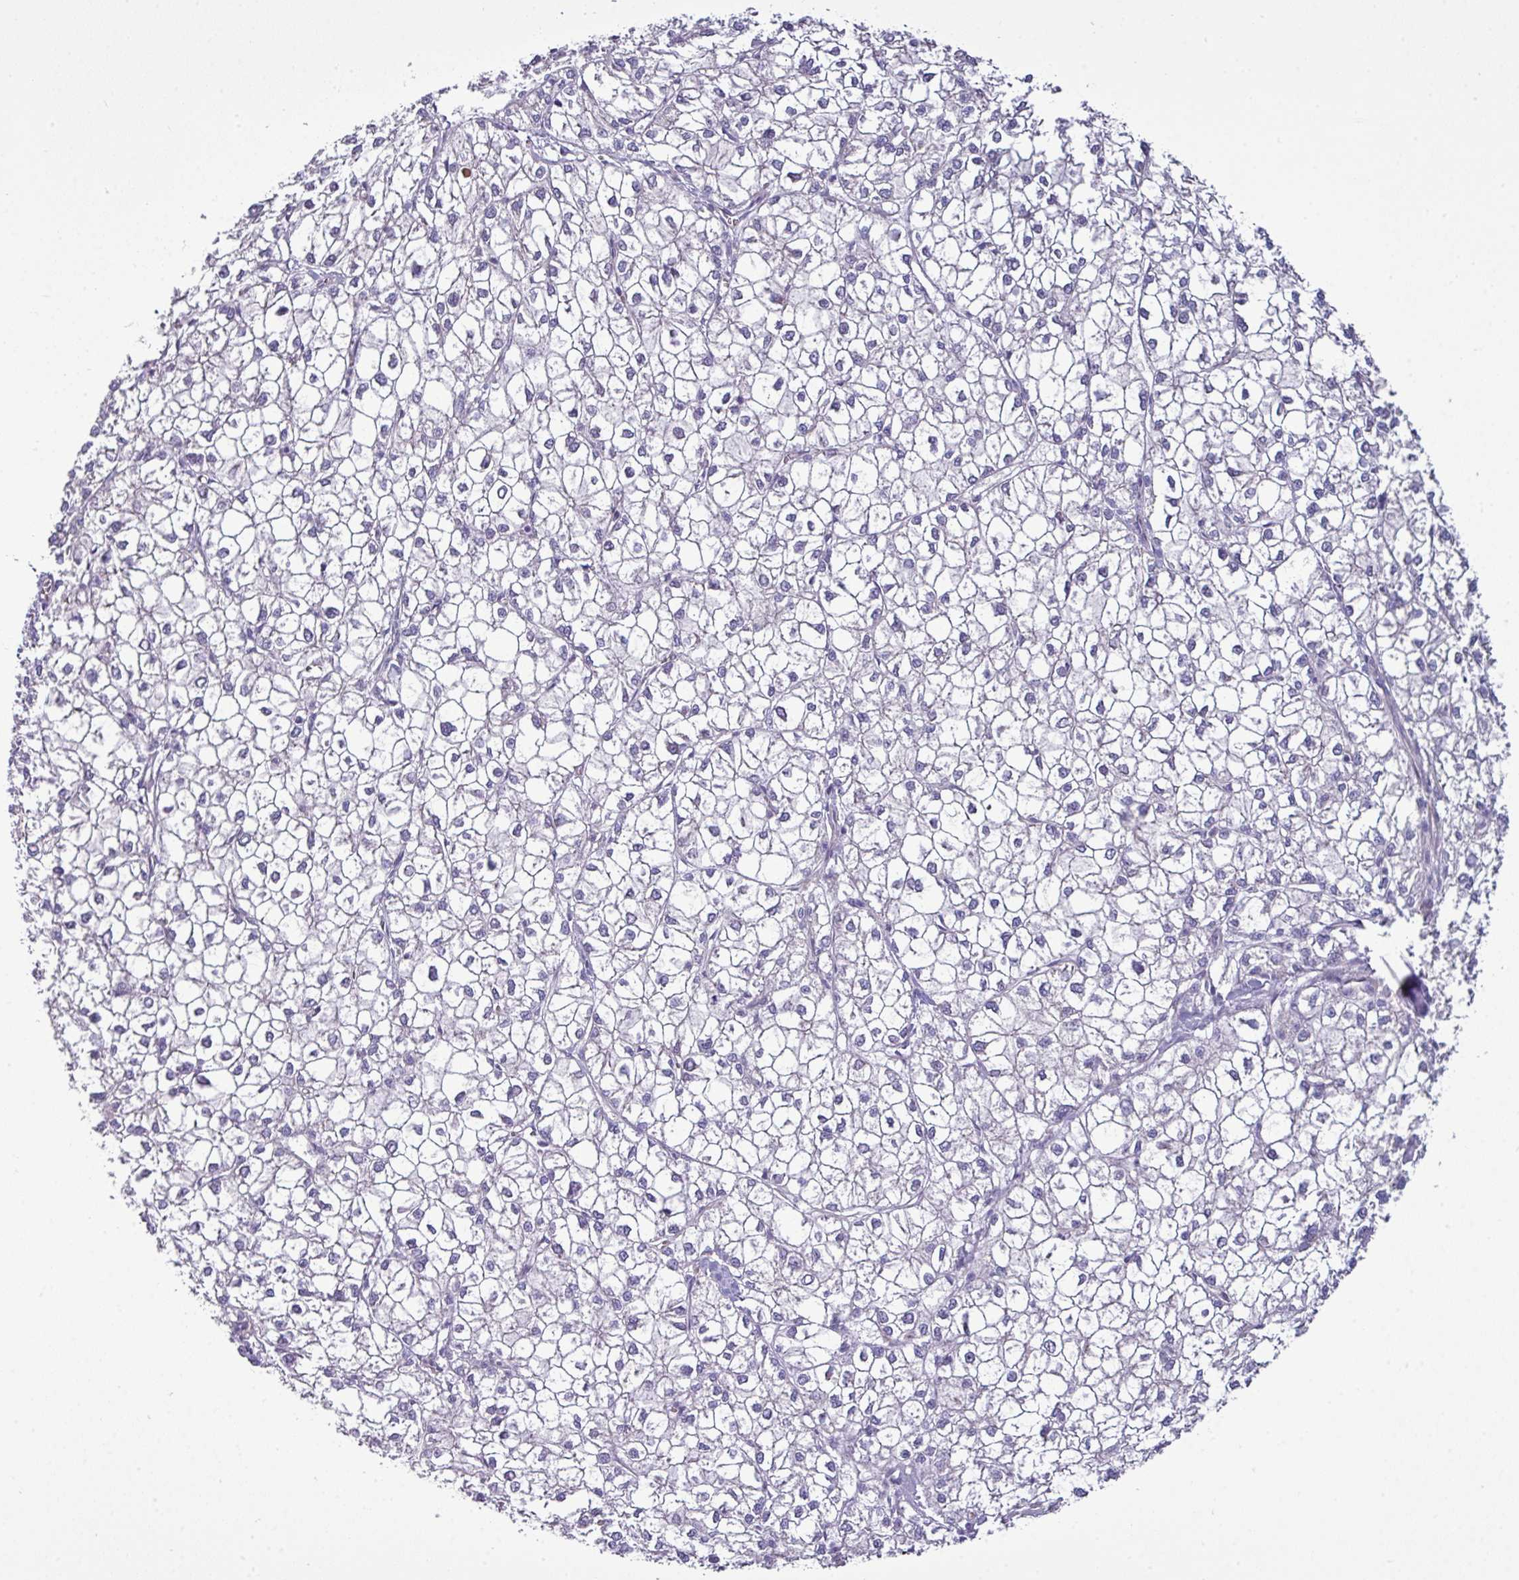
{"staining": {"intensity": "negative", "quantity": "none", "location": "none"}, "tissue": "liver cancer", "cell_type": "Tumor cells", "image_type": "cancer", "snomed": [{"axis": "morphology", "description": "Carcinoma, Hepatocellular, NOS"}, {"axis": "topography", "description": "Liver"}], "caption": "The histopathology image exhibits no significant expression in tumor cells of liver hepatocellular carcinoma.", "gene": "AGAP5", "patient": {"sex": "female", "age": 43}}